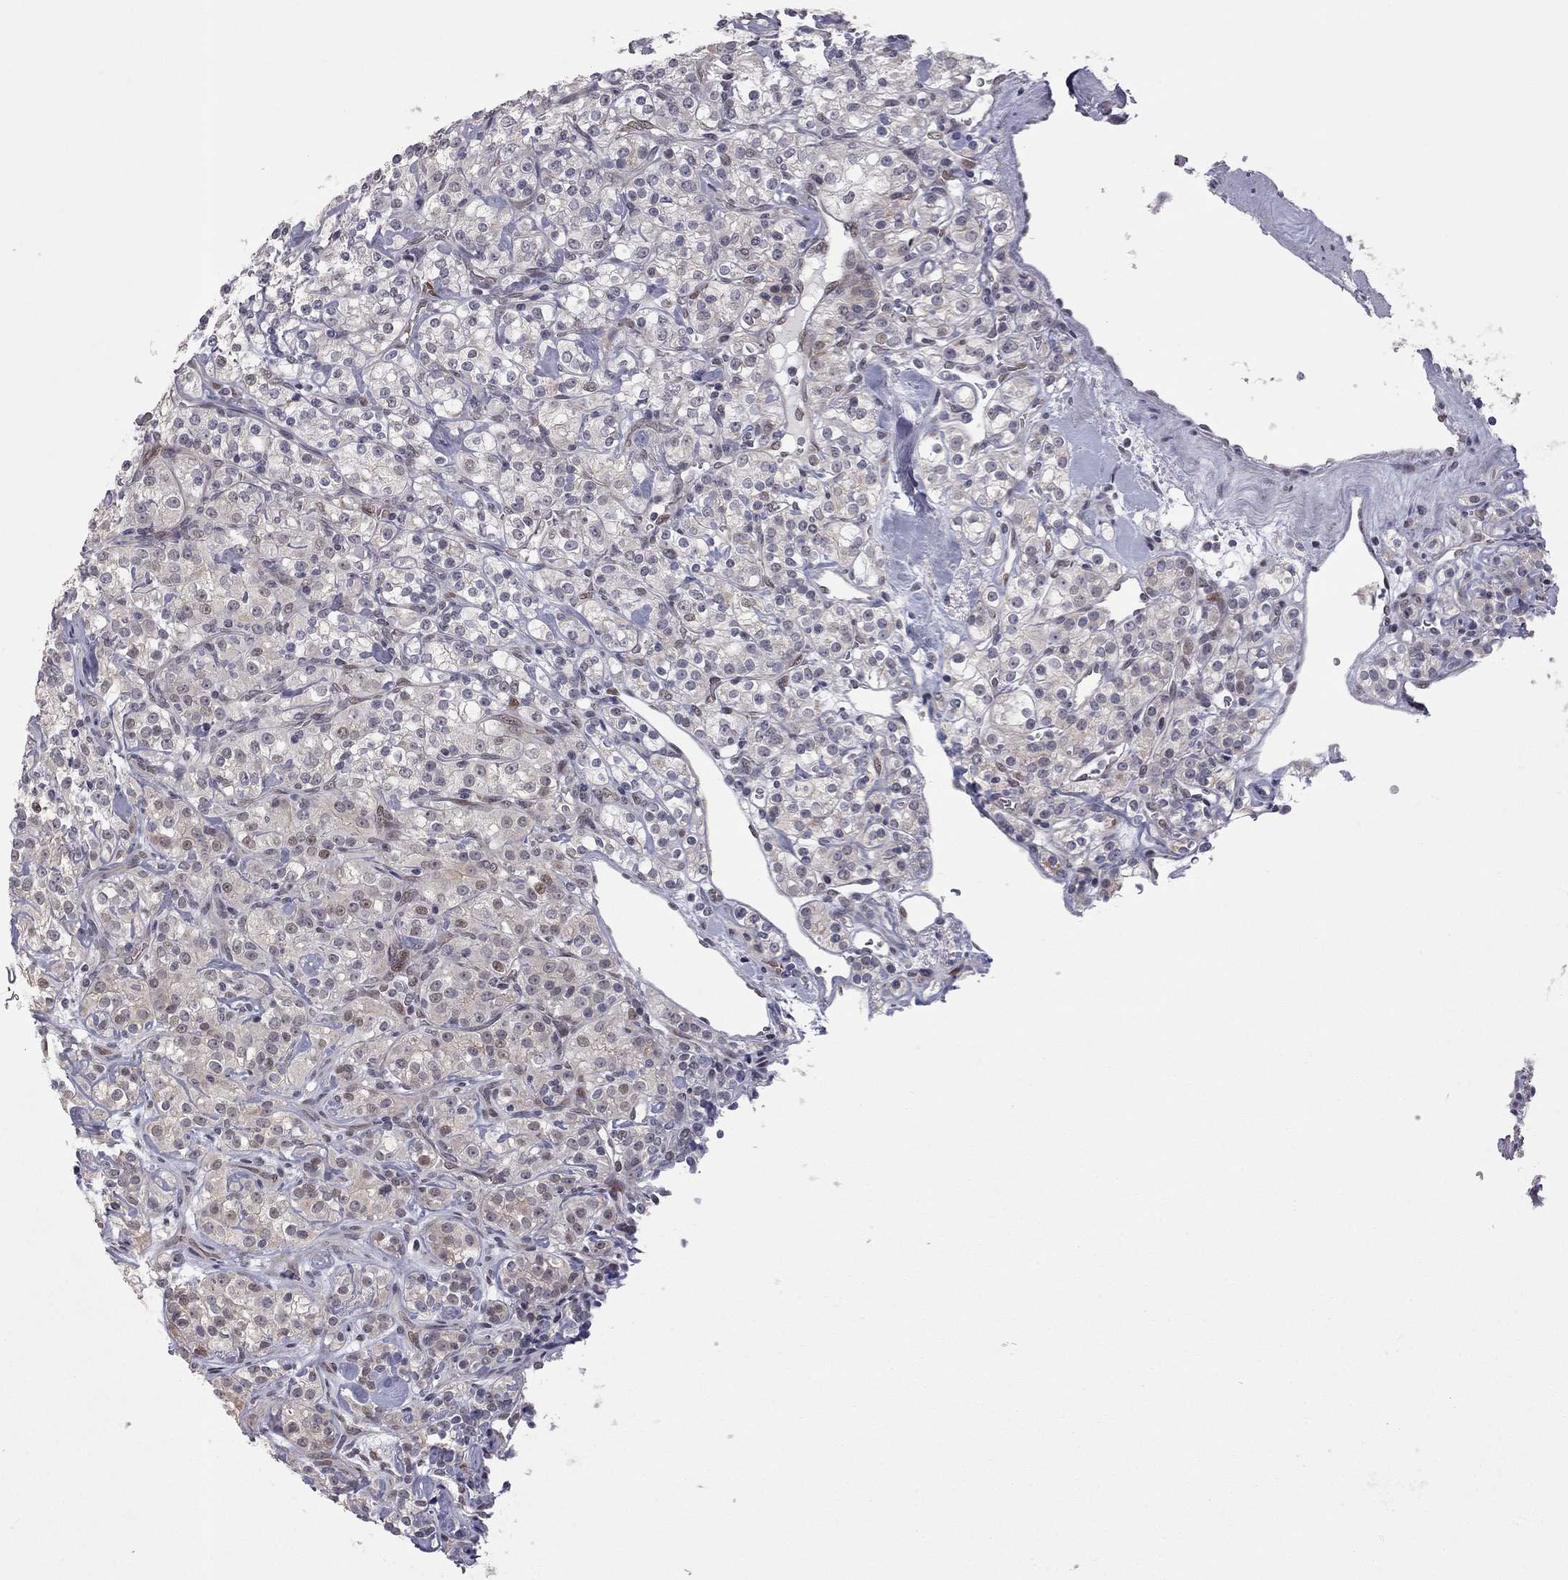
{"staining": {"intensity": "weak", "quantity": "<25%", "location": "nuclear"}, "tissue": "renal cancer", "cell_type": "Tumor cells", "image_type": "cancer", "snomed": [{"axis": "morphology", "description": "Adenocarcinoma, NOS"}, {"axis": "topography", "description": "Kidney"}], "caption": "High power microscopy photomicrograph of an immunohistochemistry image of renal adenocarcinoma, revealing no significant positivity in tumor cells.", "gene": "MC3R", "patient": {"sex": "male", "age": 77}}